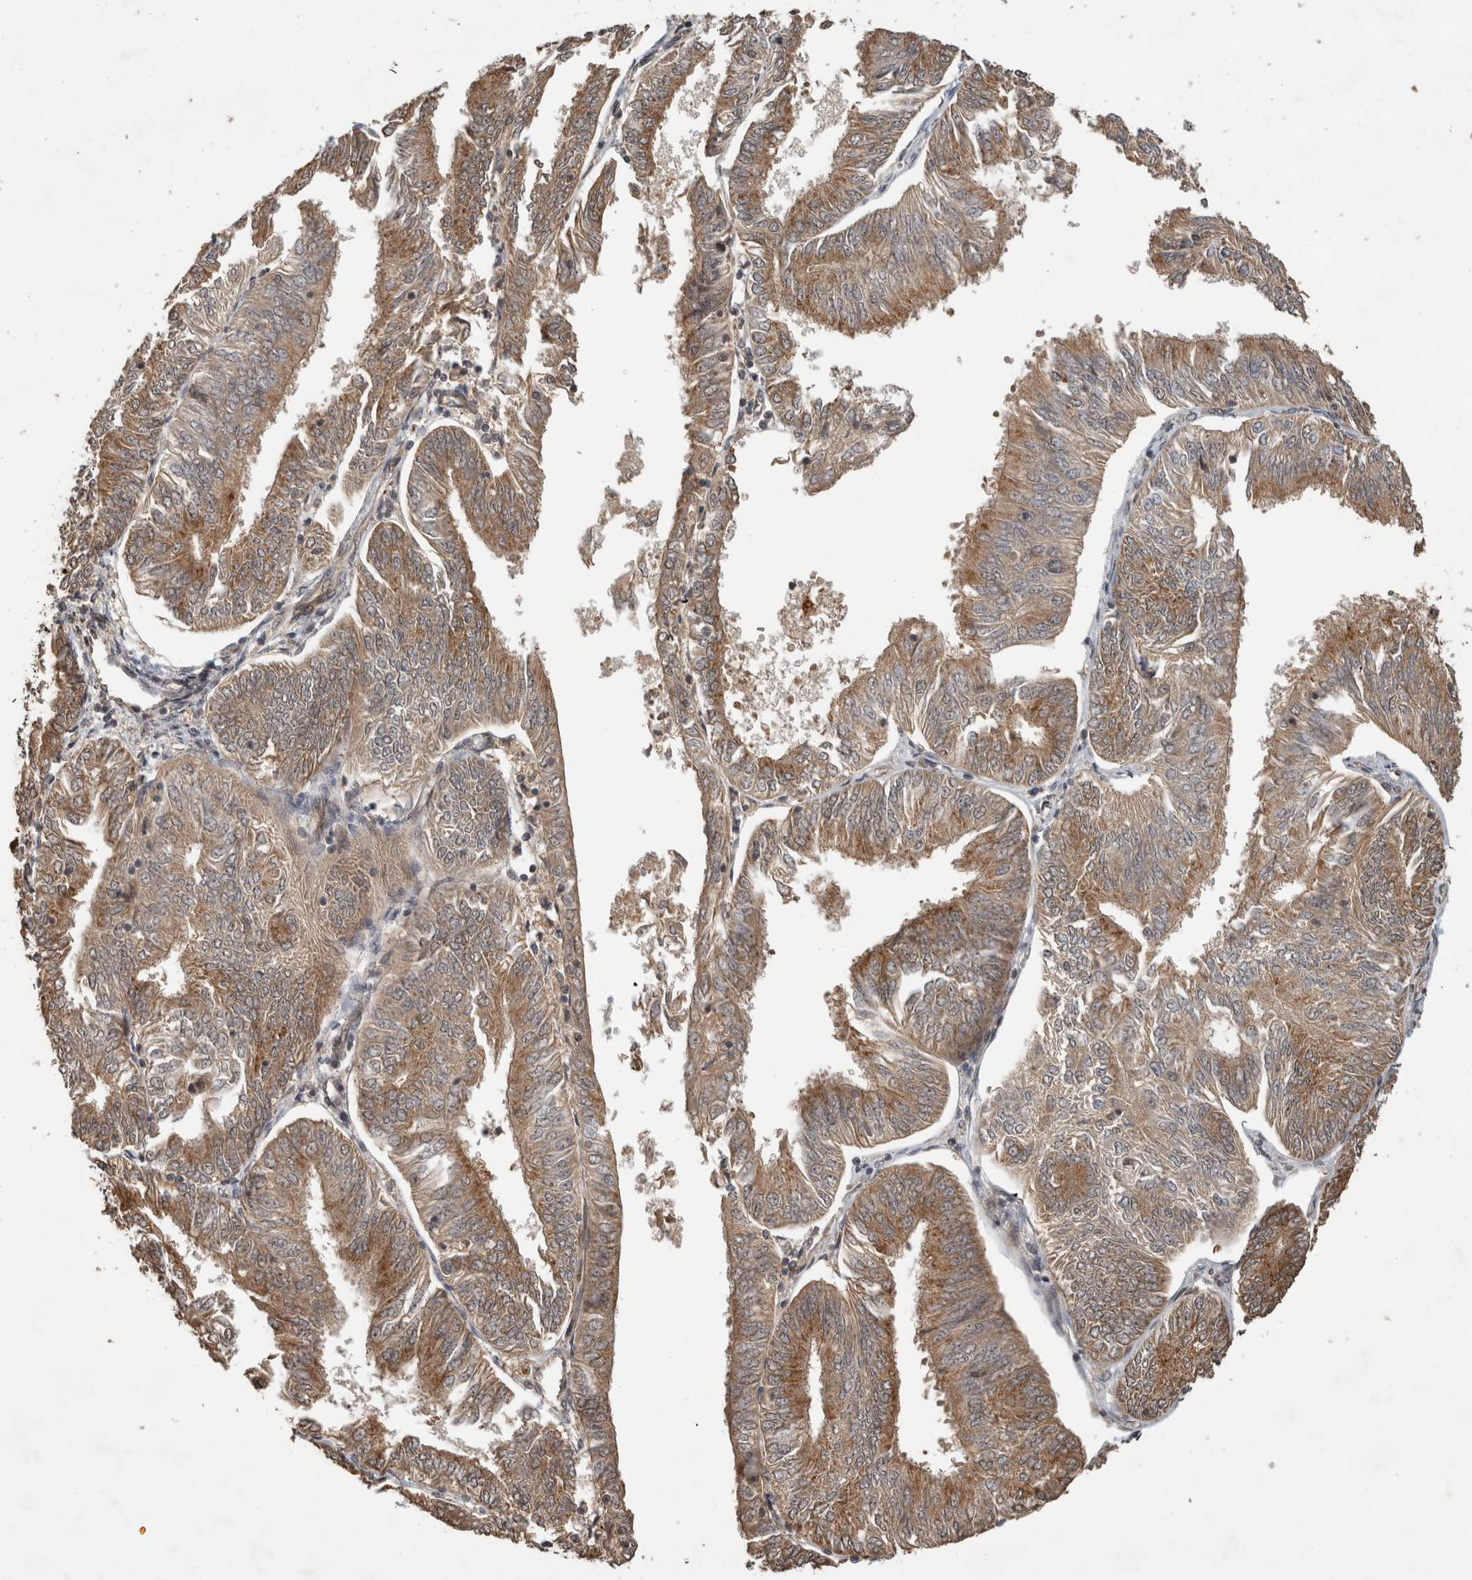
{"staining": {"intensity": "moderate", "quantity": ">75%", "location": "cytoplasmic/membranous"}, "tissue": "endometrial cancer", "cell_type": "Tumor cells", "image_type": "cancer", "snomed": [{"axis": "morphology", "description": "Adenocarcinoma, NOS"}, {"axis": "topography", "description": "Endometrium"}], "caption": "Adenocarcinoma (endometrial) tissue demonstrates moderate cytoplasmic/membranous staining in approximately >75% of tumor cells", "gene": "PITPNC1", "patient": {"sex": "female", "age": 58}}